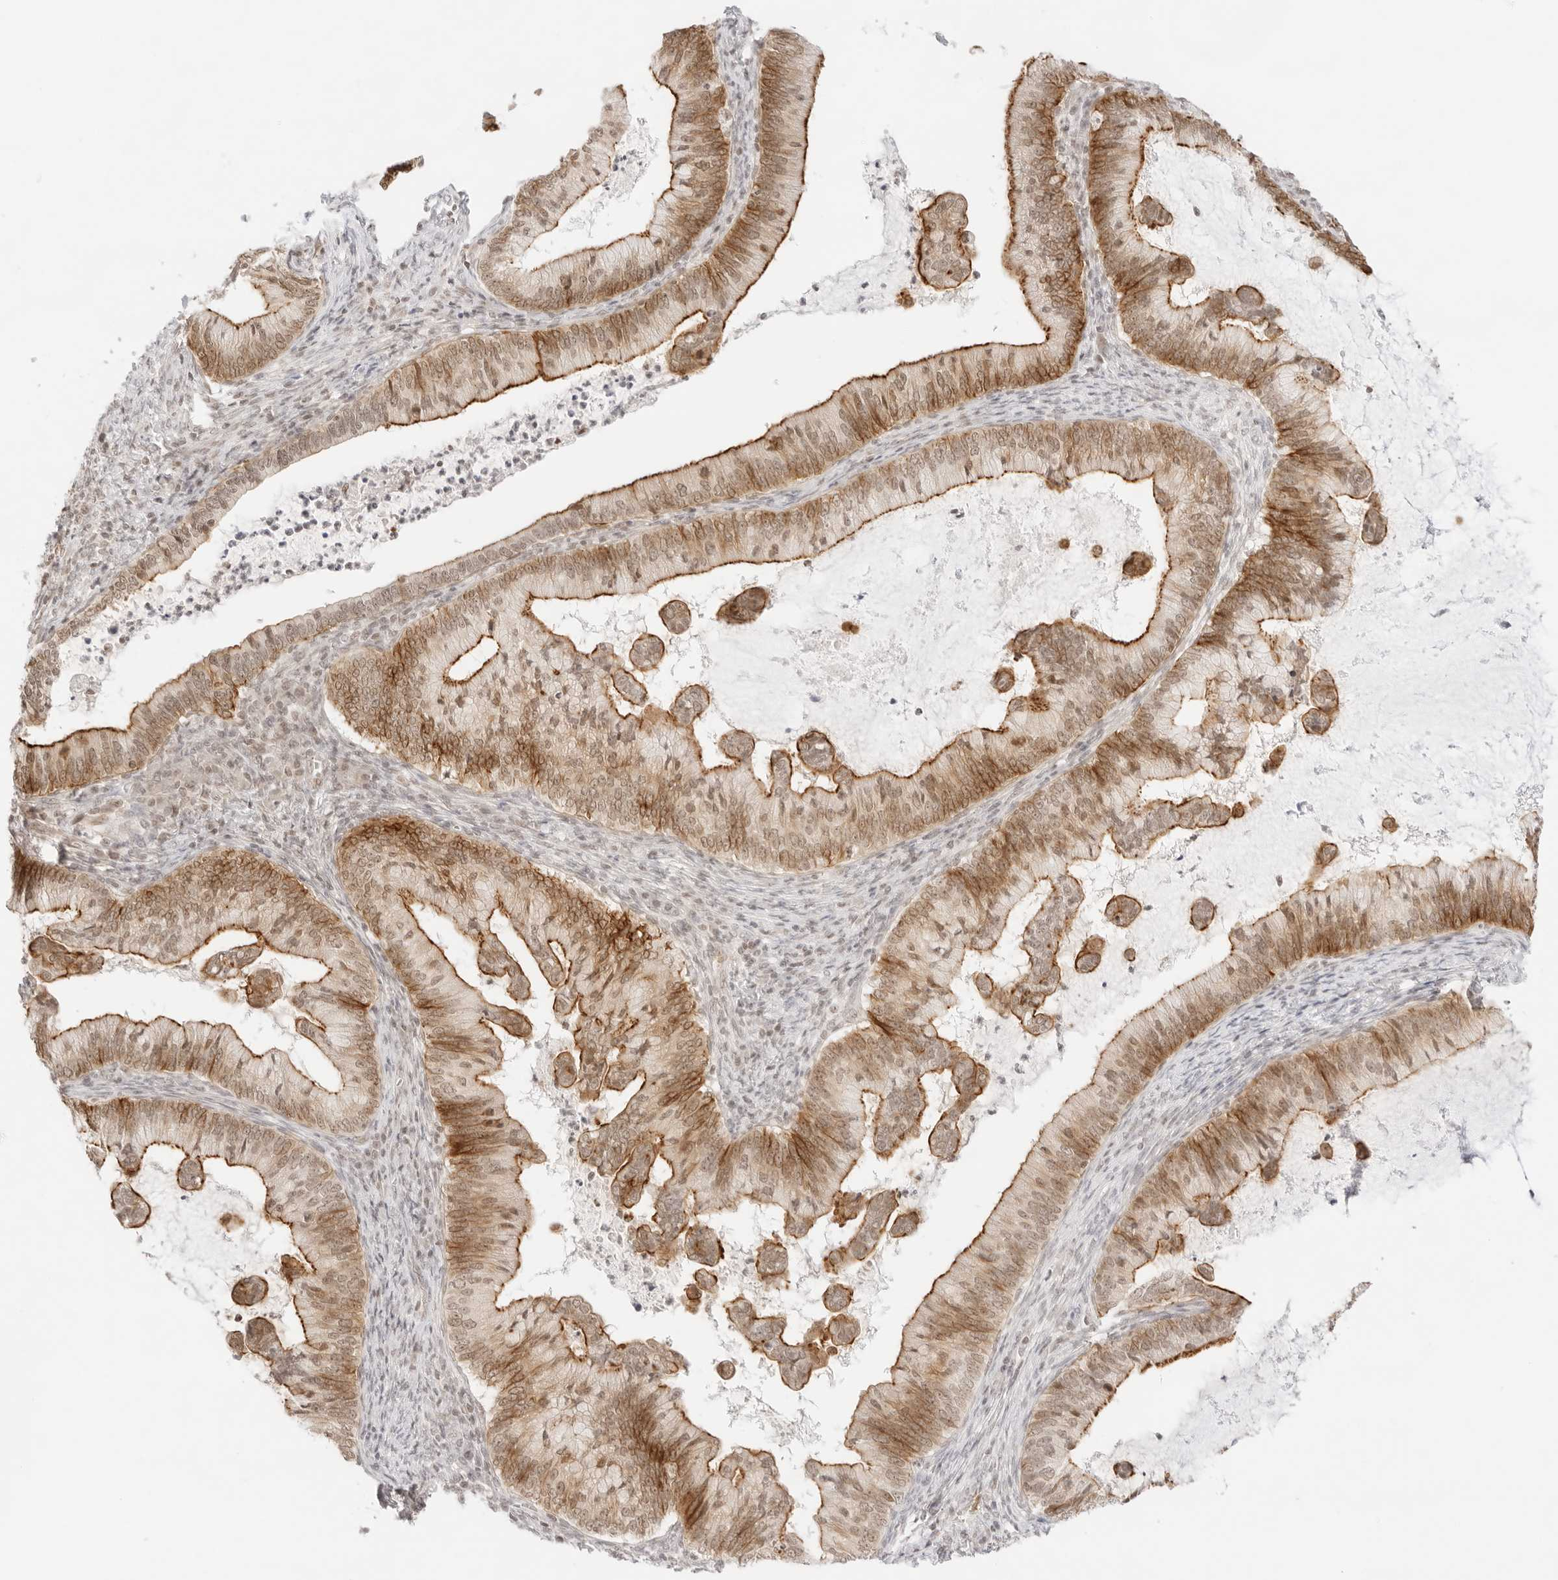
{"staining": {"intensity": "moderate", "quantity": ">75%", "location": "cytoplasmic/membranous,nuclear"}, "tissue": "cervical cancer", "cell_type": "Tumor cells", "image_type": "cancer", "snomed": [{"axis": "morphology", "description": "Adenocarcinoma, NOS"}, {"axis": "topography", "description": "Cervix"}], "caption": "A photomicrograph of cervical adenocarcinoma stained for a protein exhibits moderate cytoplasmic/membranous and nuclear brown staining in tumor cells.", "gene": "GNAS", "patient": {"sex": "female", "age": 36}}